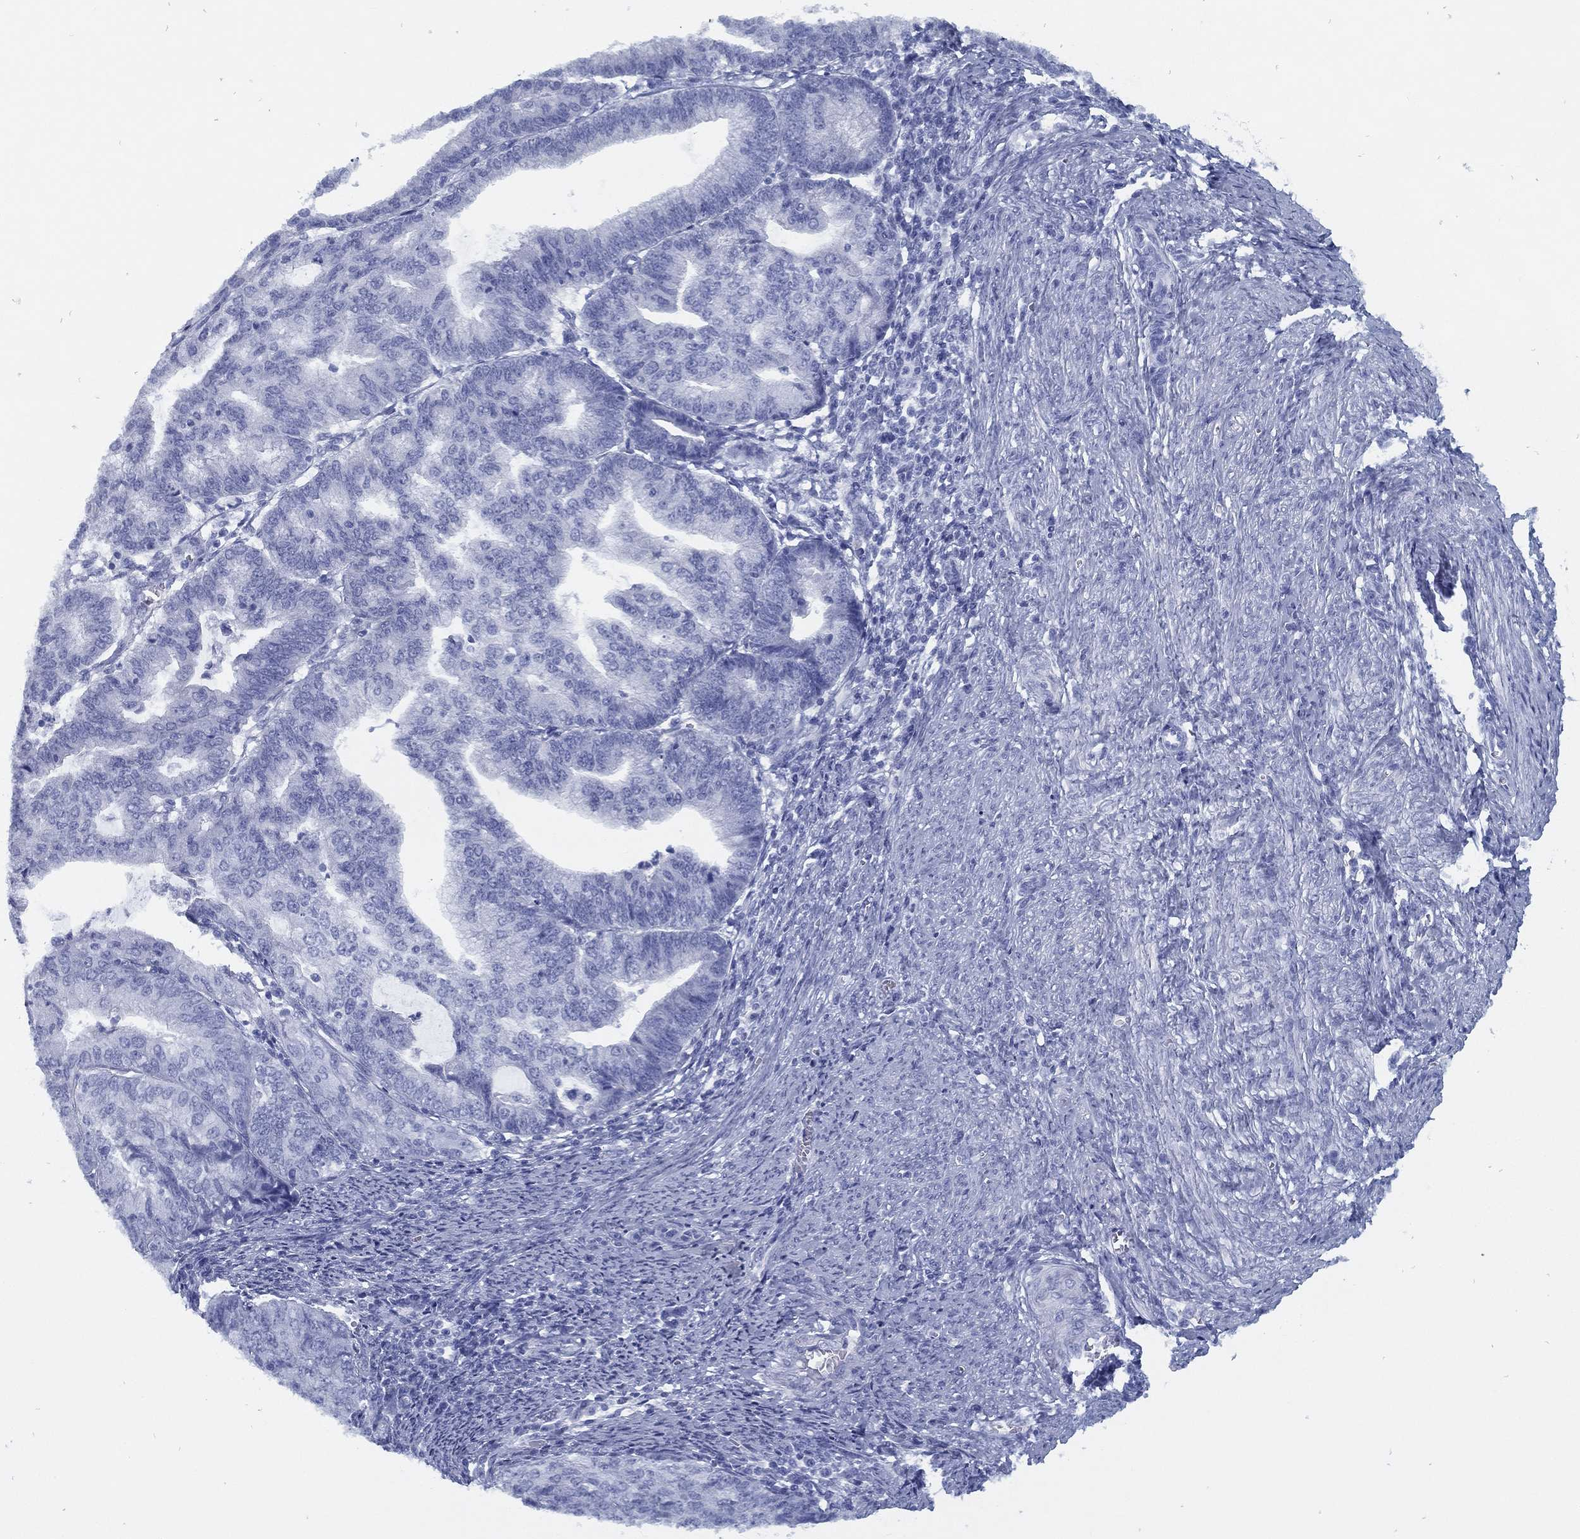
{"staining": {"intensity": "negative", "quantity": "none", "location": "none"}, "tissue": "endometrial cancer", "cell_type": "Tumor cells", "image_type": "cancer", "snomed": [{"axis": "morphology", "description": "Adenocarcinoma, NOS"}, {"axis": "topography", "description": "Endometrium"}], "caption": "A high-resolution image shows immunohistochemistry (IHC) staining of endometrial cancer, which shows no significant expression in tumor cells.", "gene": "TMEM252", "patient": {"sex": "female", "age": 82}}